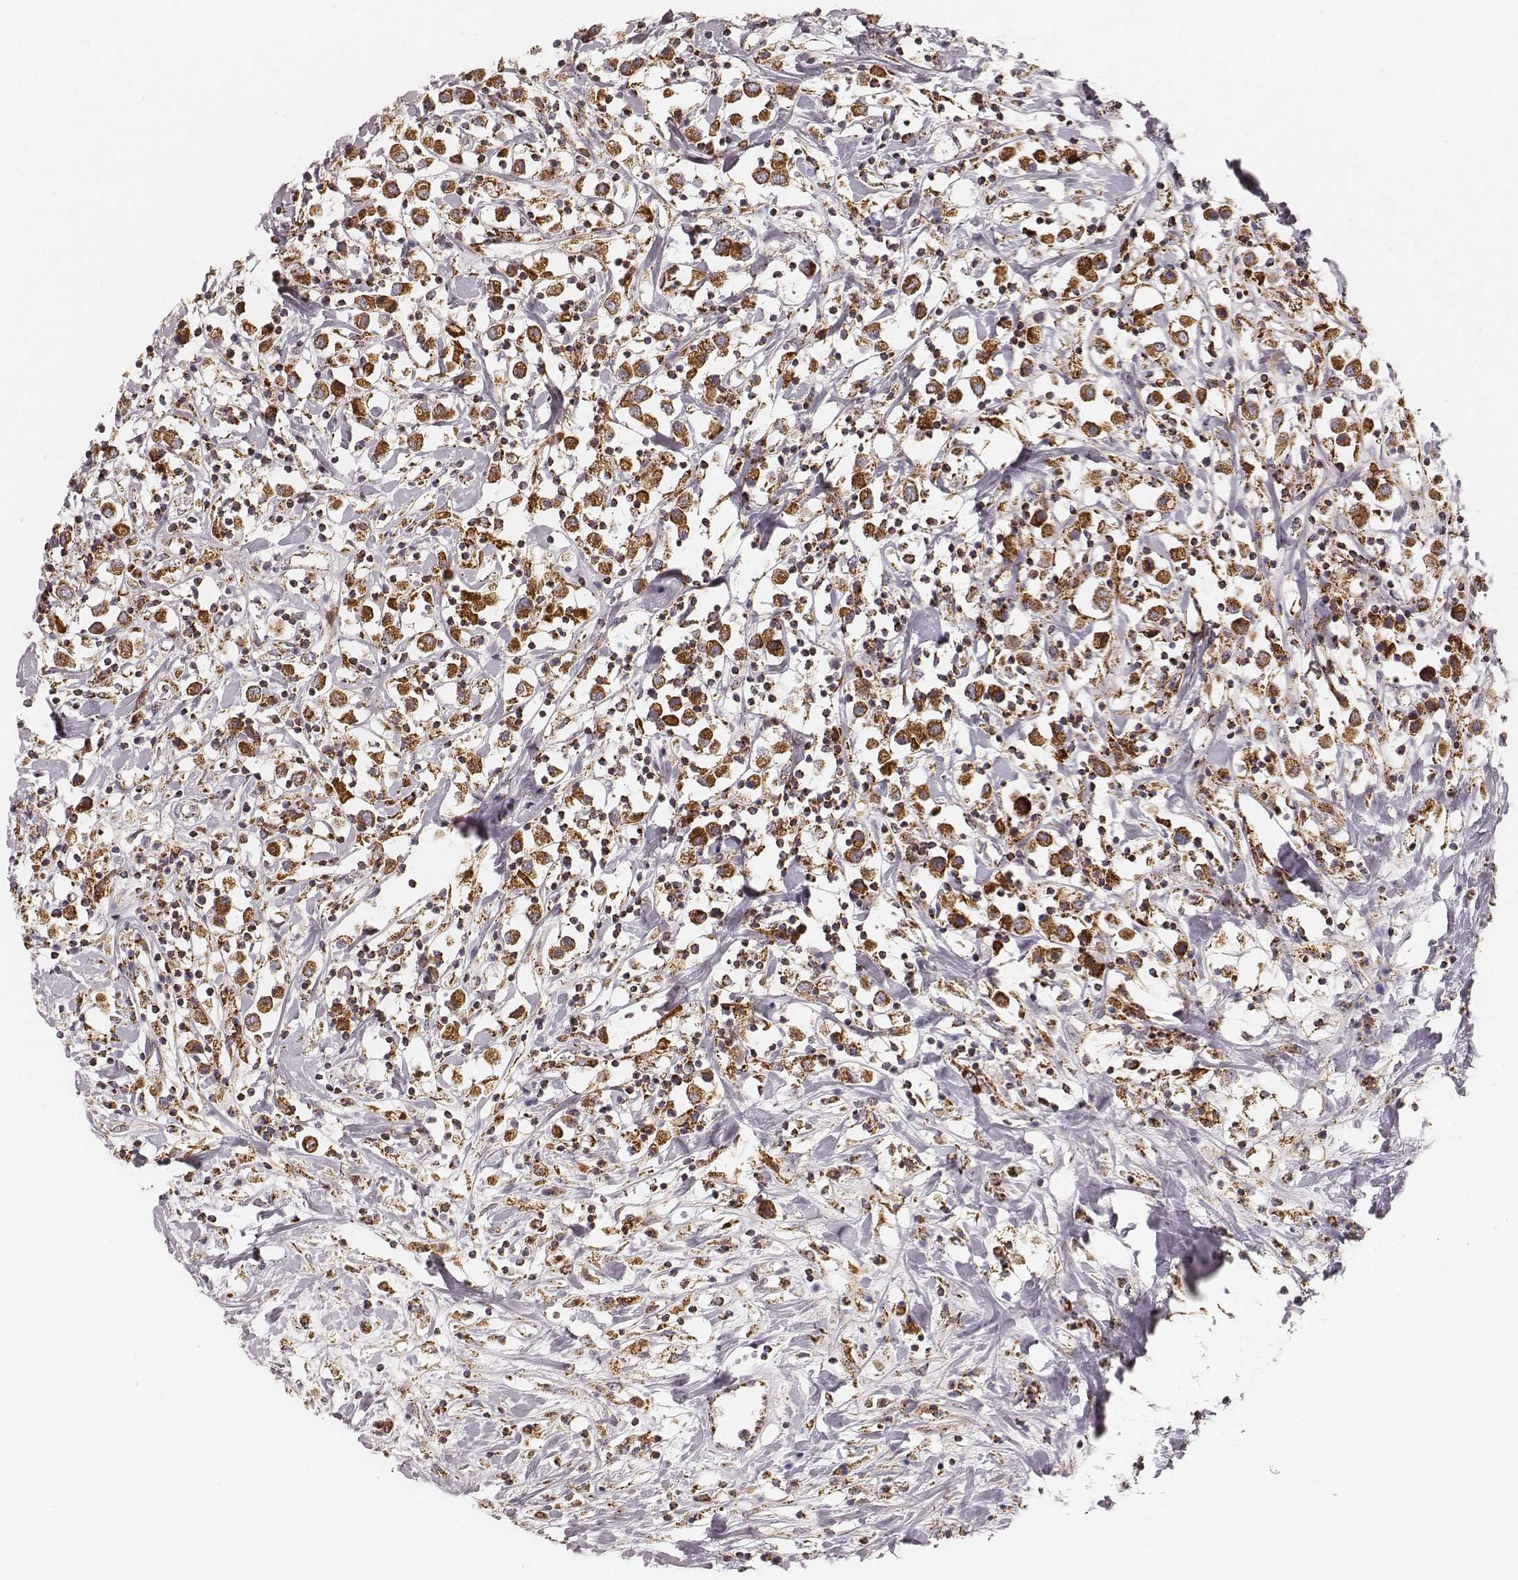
{"staining": {"intensity": "strong", "quantity": ">75%", "location": "cytoplasmic/membranous"}, "tissue": "breast cancer", "cell_type": "Tumor cells", "image_type": "cancer", "snomed": [{"axis": "morphology", "description": "Duct carcinoma"}, {"axis": "topography", "description": "Breast"}], "caption": "Breast cancer (invasive ductal carcinoma) tissue exhibits strong cytoplasmic/membranous staining in approximately >75% of tumor cells, visualized by immunohistochemistry.", "gene": "CS", "patient": {"sex": "female", "age": 61}}